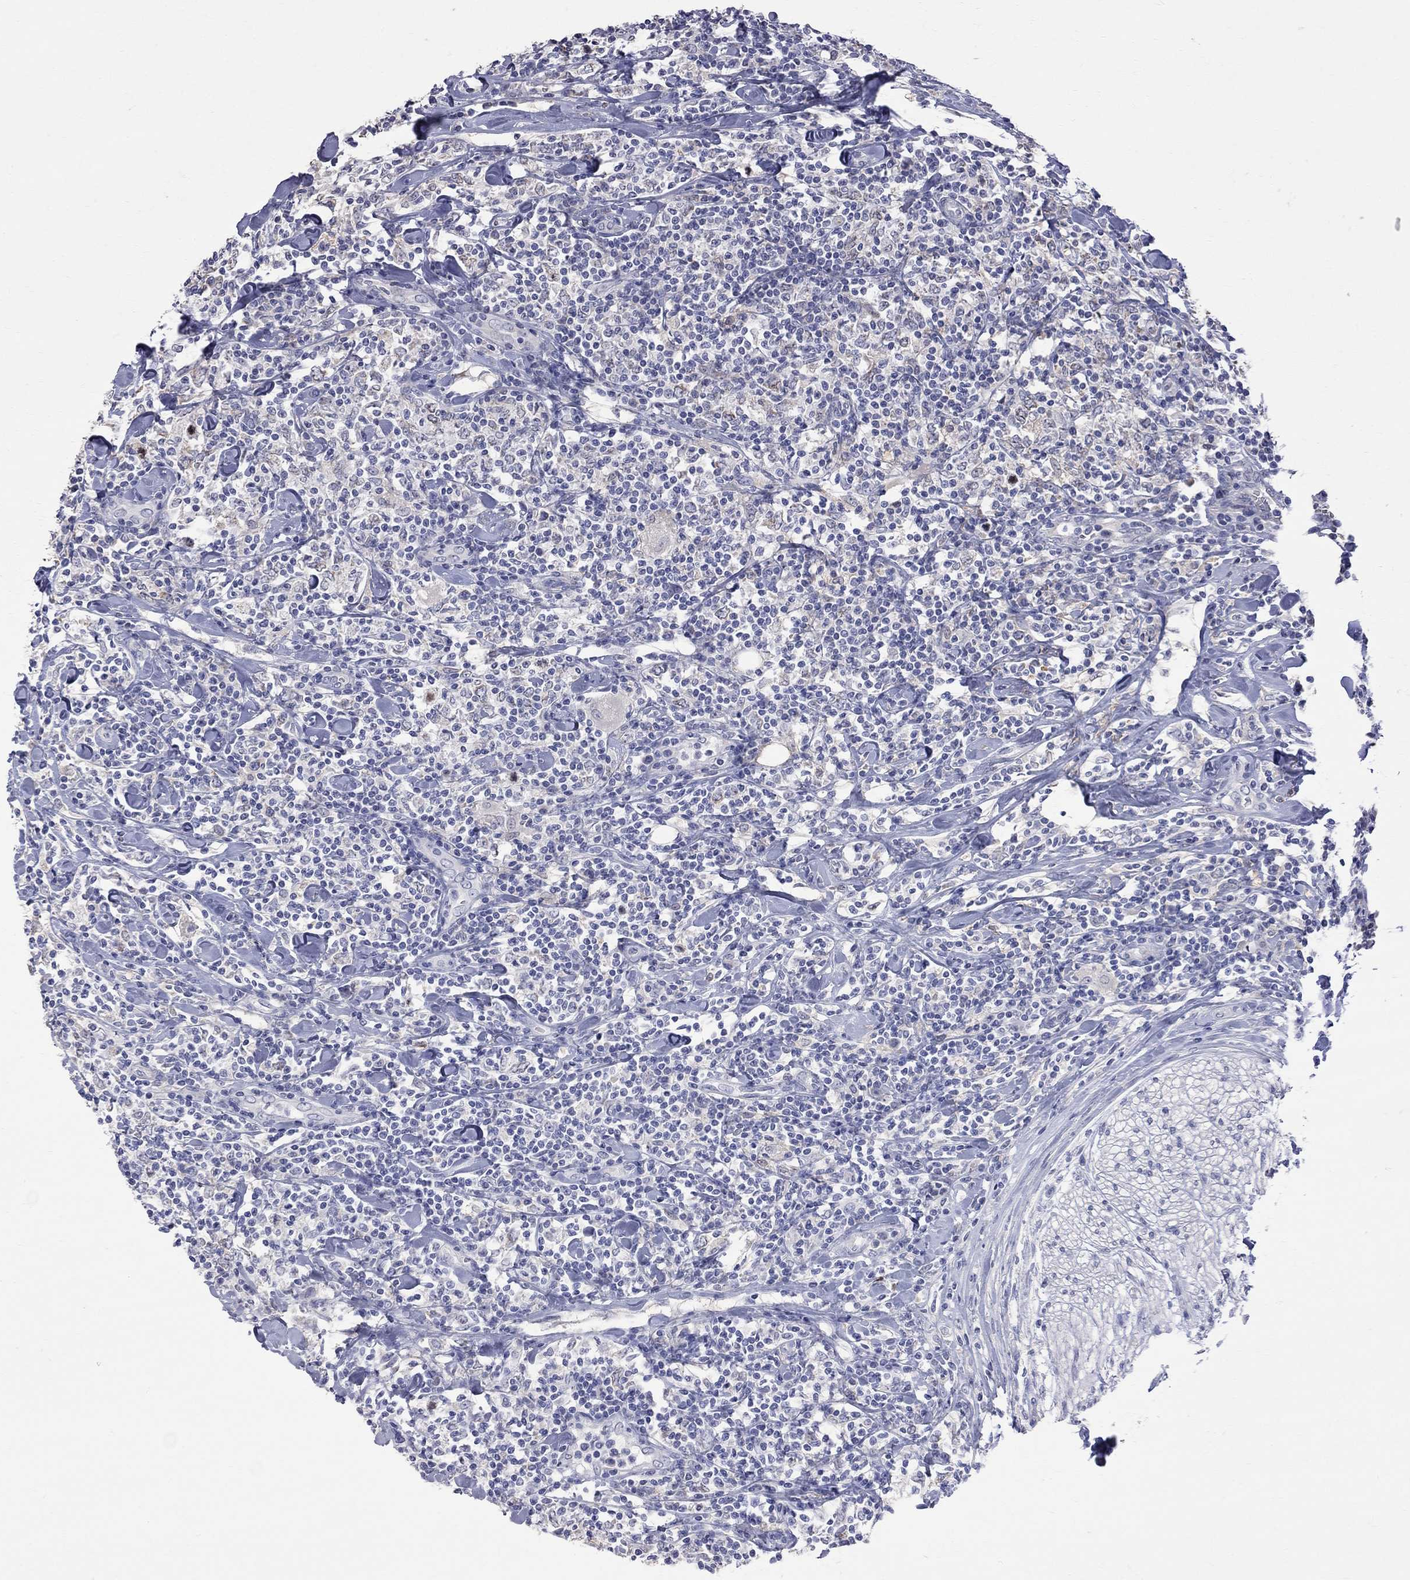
{"staining": {"intensity": "negative", "quantity": "none", "location": "none"}, "tissue": "lymphoma", "cell_type": "Tumor cells", "image_type": "cancer", "snomed": [{"axis": "morphology", "description": "Malignant lymphoma, non-Hodgkin's type, High grade"}, {"axis": "topography", "description": "Lymph node"}], "caption": "A high-resolution histopathology image shows immunohistochemistry (IHC) staining of lymphoma, which exhibits no significant expression in tumor cells.", "gene": "CKAP2", "patient": {"sex": "female", "age": 84}}